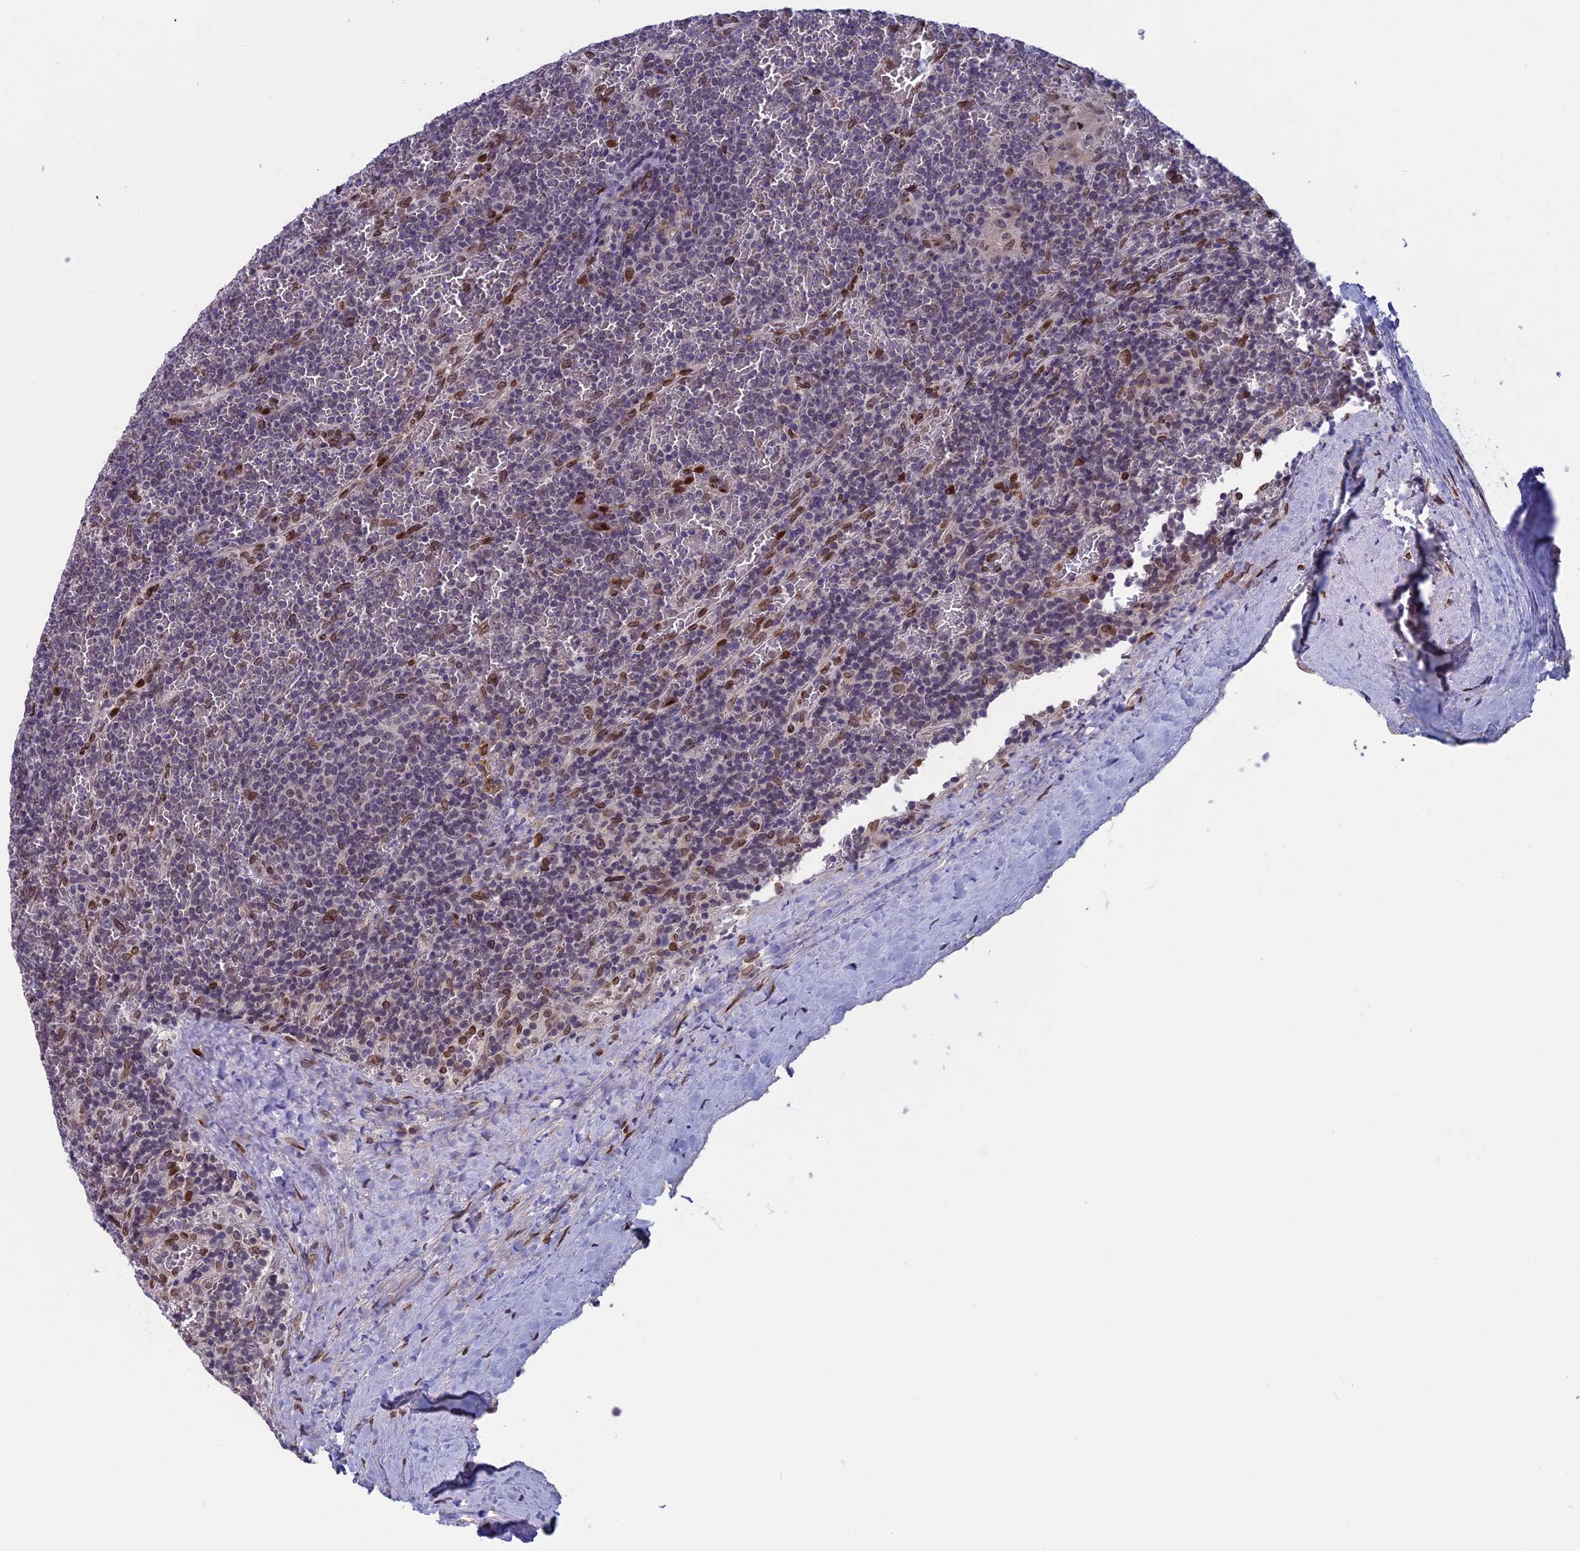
{"staining": {"intensity": "negative", "quantity": "none", "location": "none"}, "tissue": "lymphoma", "cell_type": "Tumor cells", "image_type": "cancer", "snomed": [{"axis": "morphology", "description": "Malignant lymphoma, non-Hodgkin's type, Low grade"}, {"axis": "topography", "description": "Spleen"}], "caption": "This is a histopathology image of immunohistochemistry staining of lymphoma, which shows no staining in tumor cells.", "gene": "GPSM1", "patient": {"sex": "female", "age": 19}}